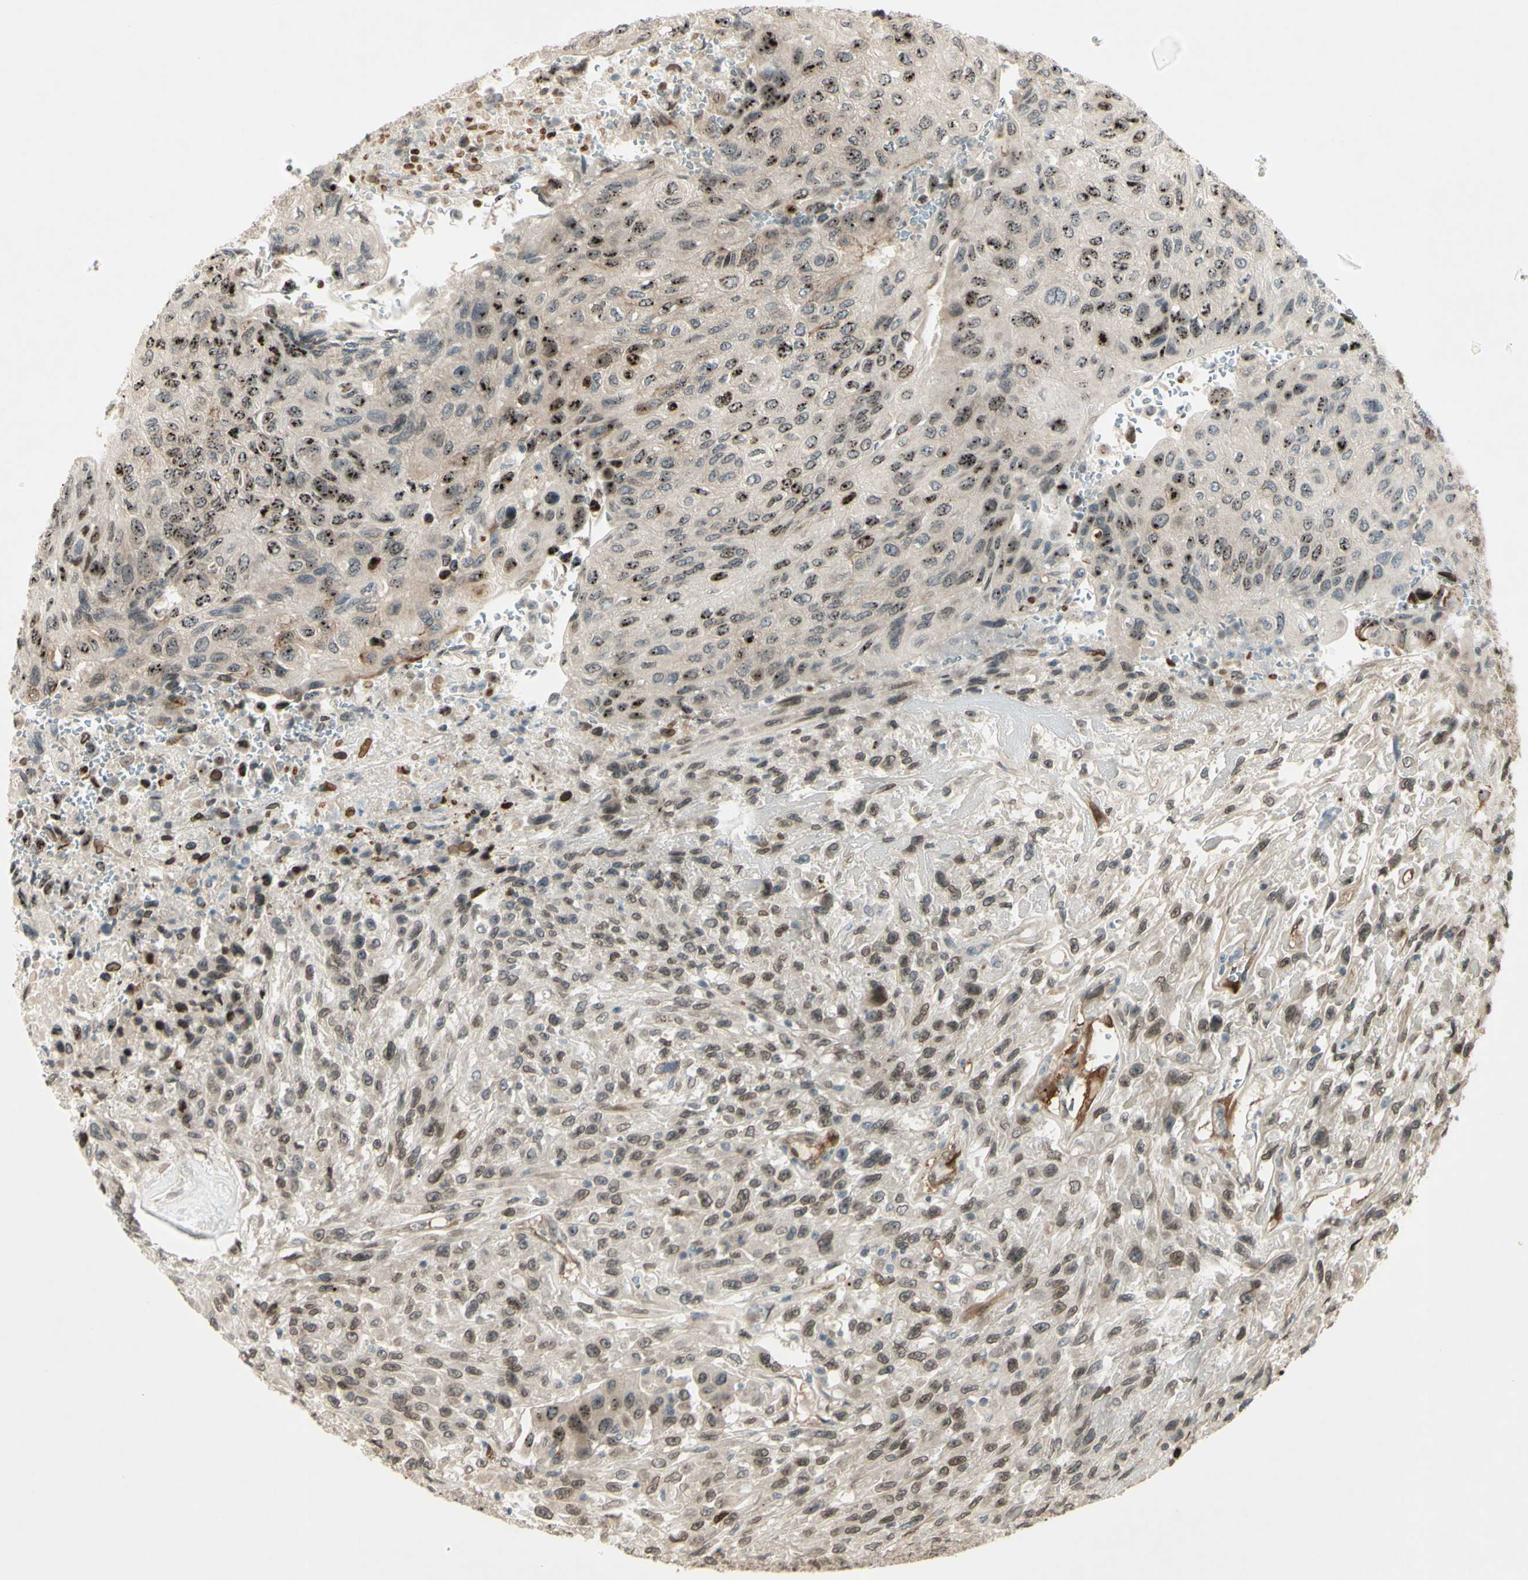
{"staining": {"intensity": "weak", "quantity": ">75%", "location": "cytoplasmic/membranous,nuclear"}, "tissue": "urothelial cancer", "cell_type": "Tumor cells", "image_type": "cancer", "snomed": [{"axis": "morphology", "description": "Urothelial carcinoma, High grade"}, {"axis": "topography", "description": "Urinary bladder"}], "caption": "Human urothelial cancer stained with a protein marker exhibits weak staining in tumor cells.", "gene": "MLF2", "patient": {"sex": "male", "age": 66}}